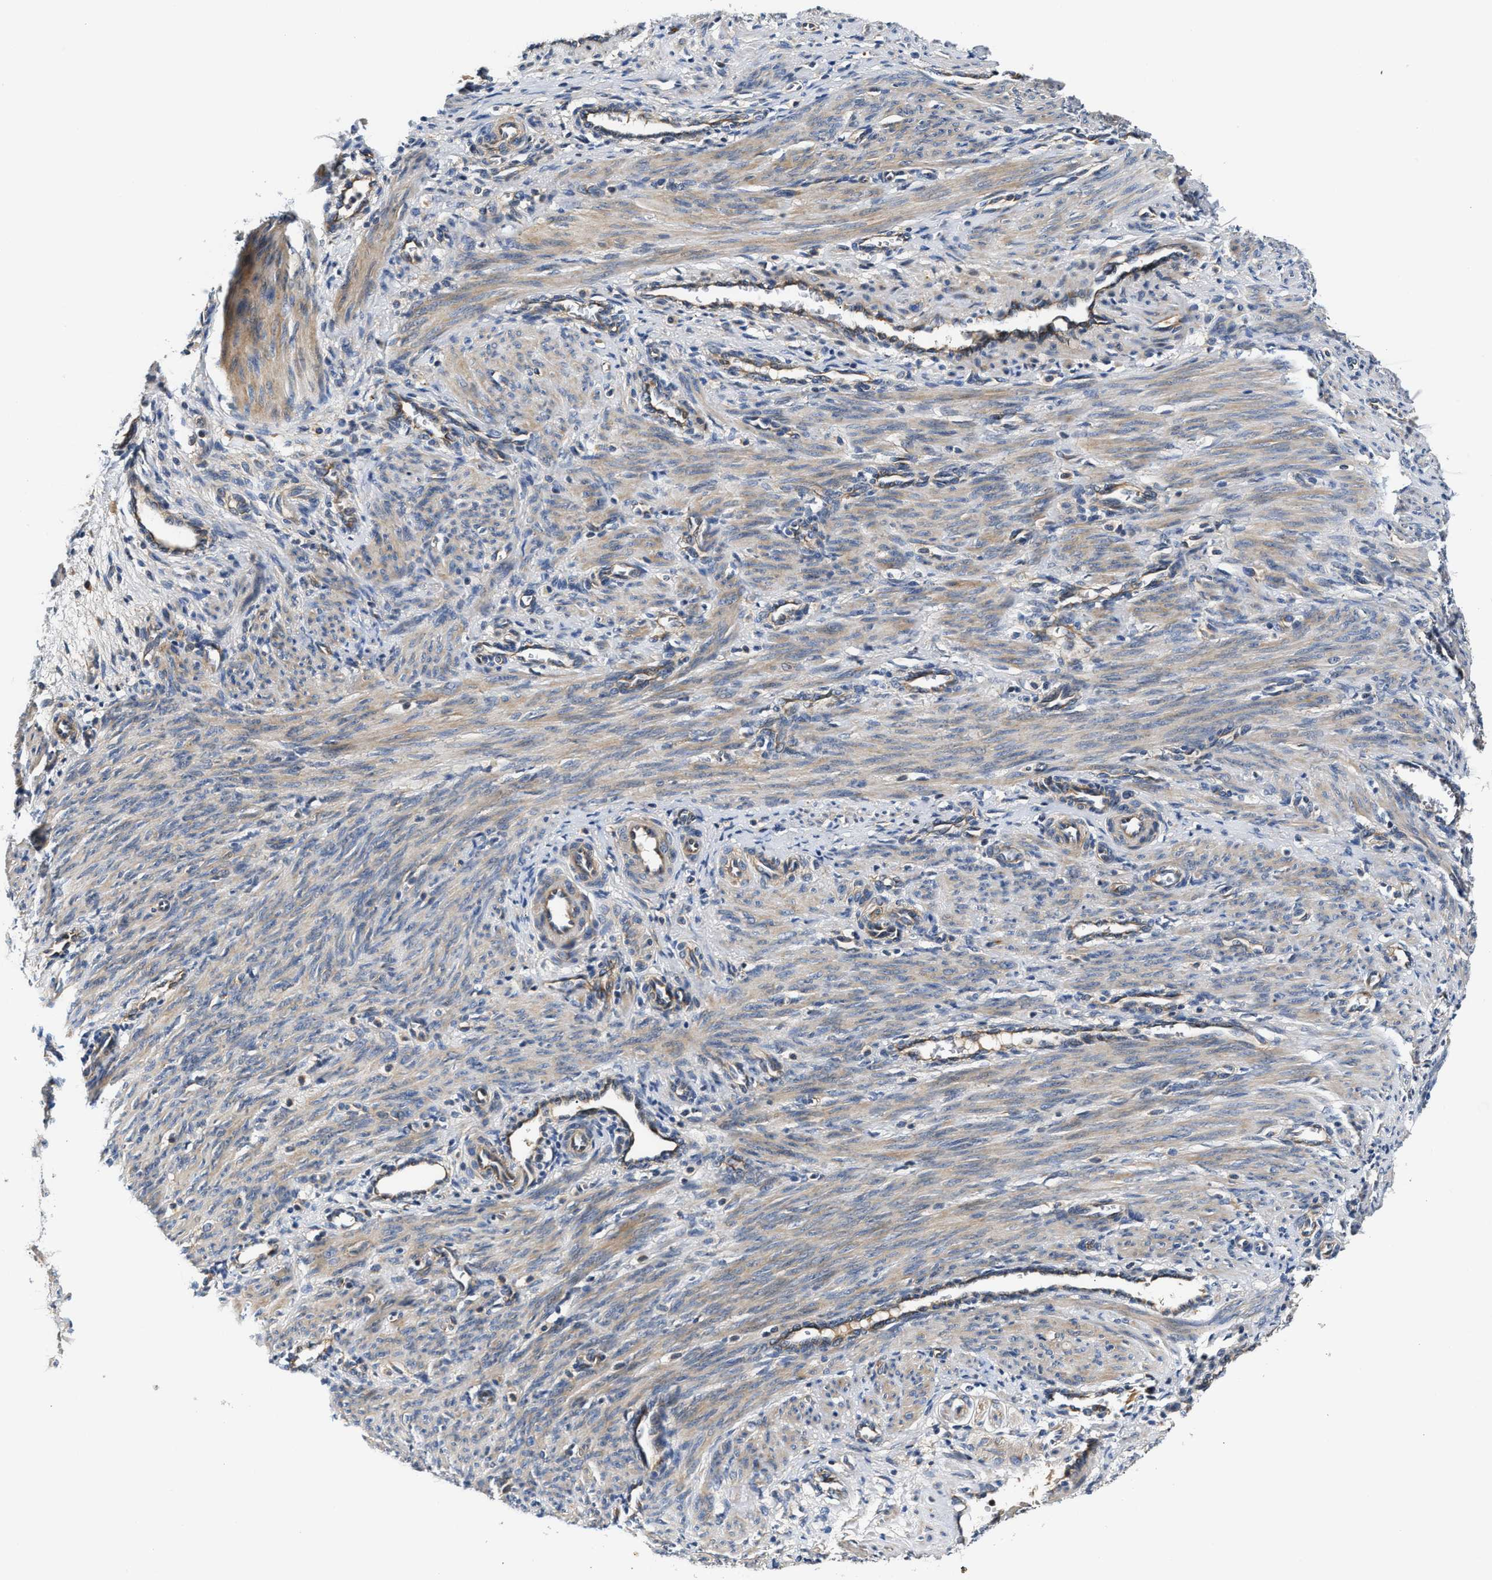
{"staining": {"intensity": "weak", "quantity": "25%-75%", "location": "cytoplasmic/membranous"}, "tissue": "smooth muscle", "cell_type": "Smooth muscle cells", "image_type": "normal", "snomed": [{"axis": "morphology", "description": "Normal tissue, NOS"}, {"axis": "topography", "description": "Endometrium"}], "caption": "IHC of benign human smooth muscle reveals low levels of weak cytoplasmic/membranous staining in approximately 25%-75% of smooth muscle cells.", "gene": "TEX2", "patient": {"sex": "female", "age": 33}}